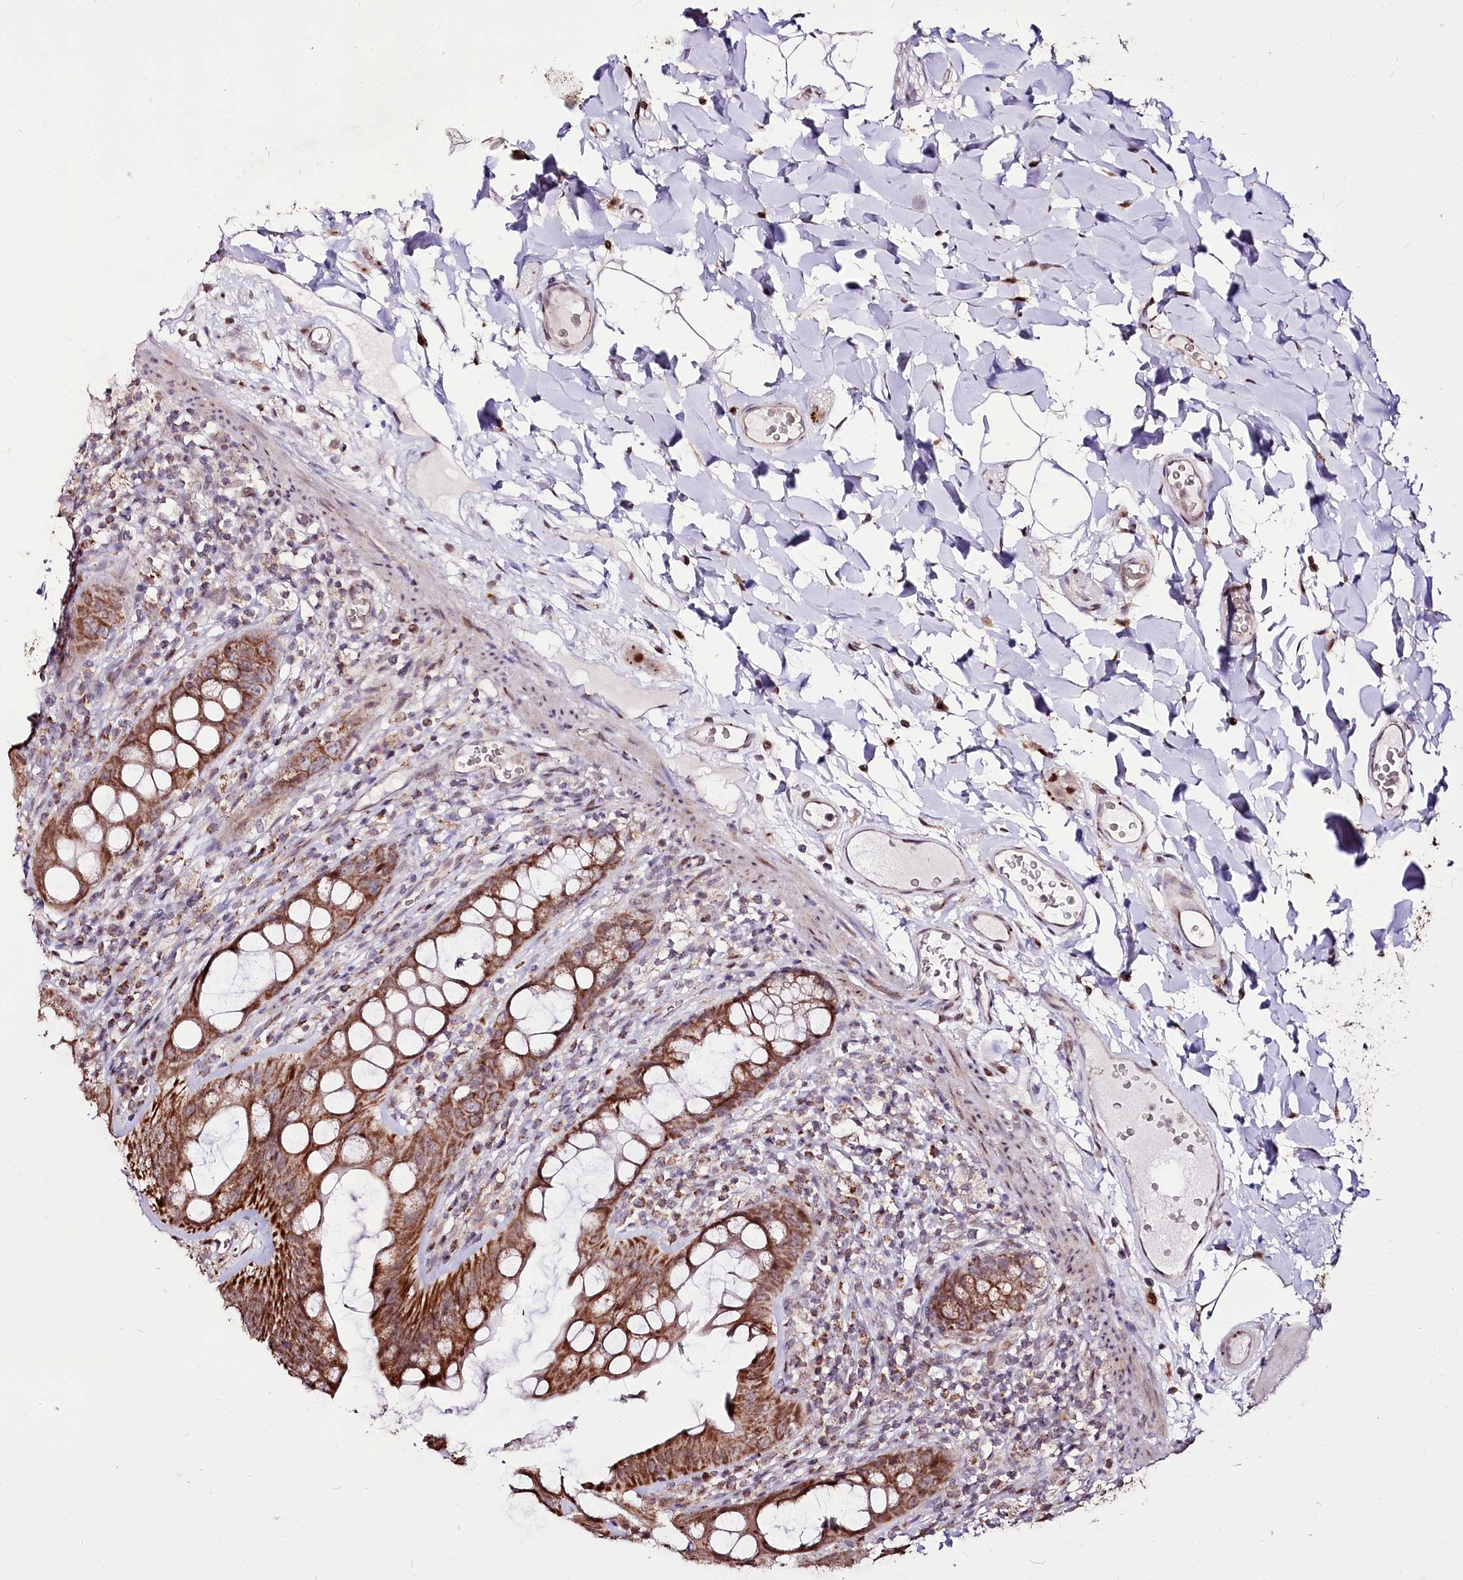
{"staining": {"intensity": "moderate", "quantity": ">75%", "location": "cytoplasmic/membranous"}, "tissue": "rectum", "cell_type": "Glandular cells", "image_type": "normal", "snomed": [{"axis": "morphology", "description": "Normal tissue, NOS"}, {"axis": "topography", "description": "Rectum"}], "caption": "Rectum stained with a brown dye exhibits moderate cytoplasmic/membranous positive staining in about >75% of glandular cells.", "gene": "CARD19", "patient": {"sex": "female", "age": 57}}